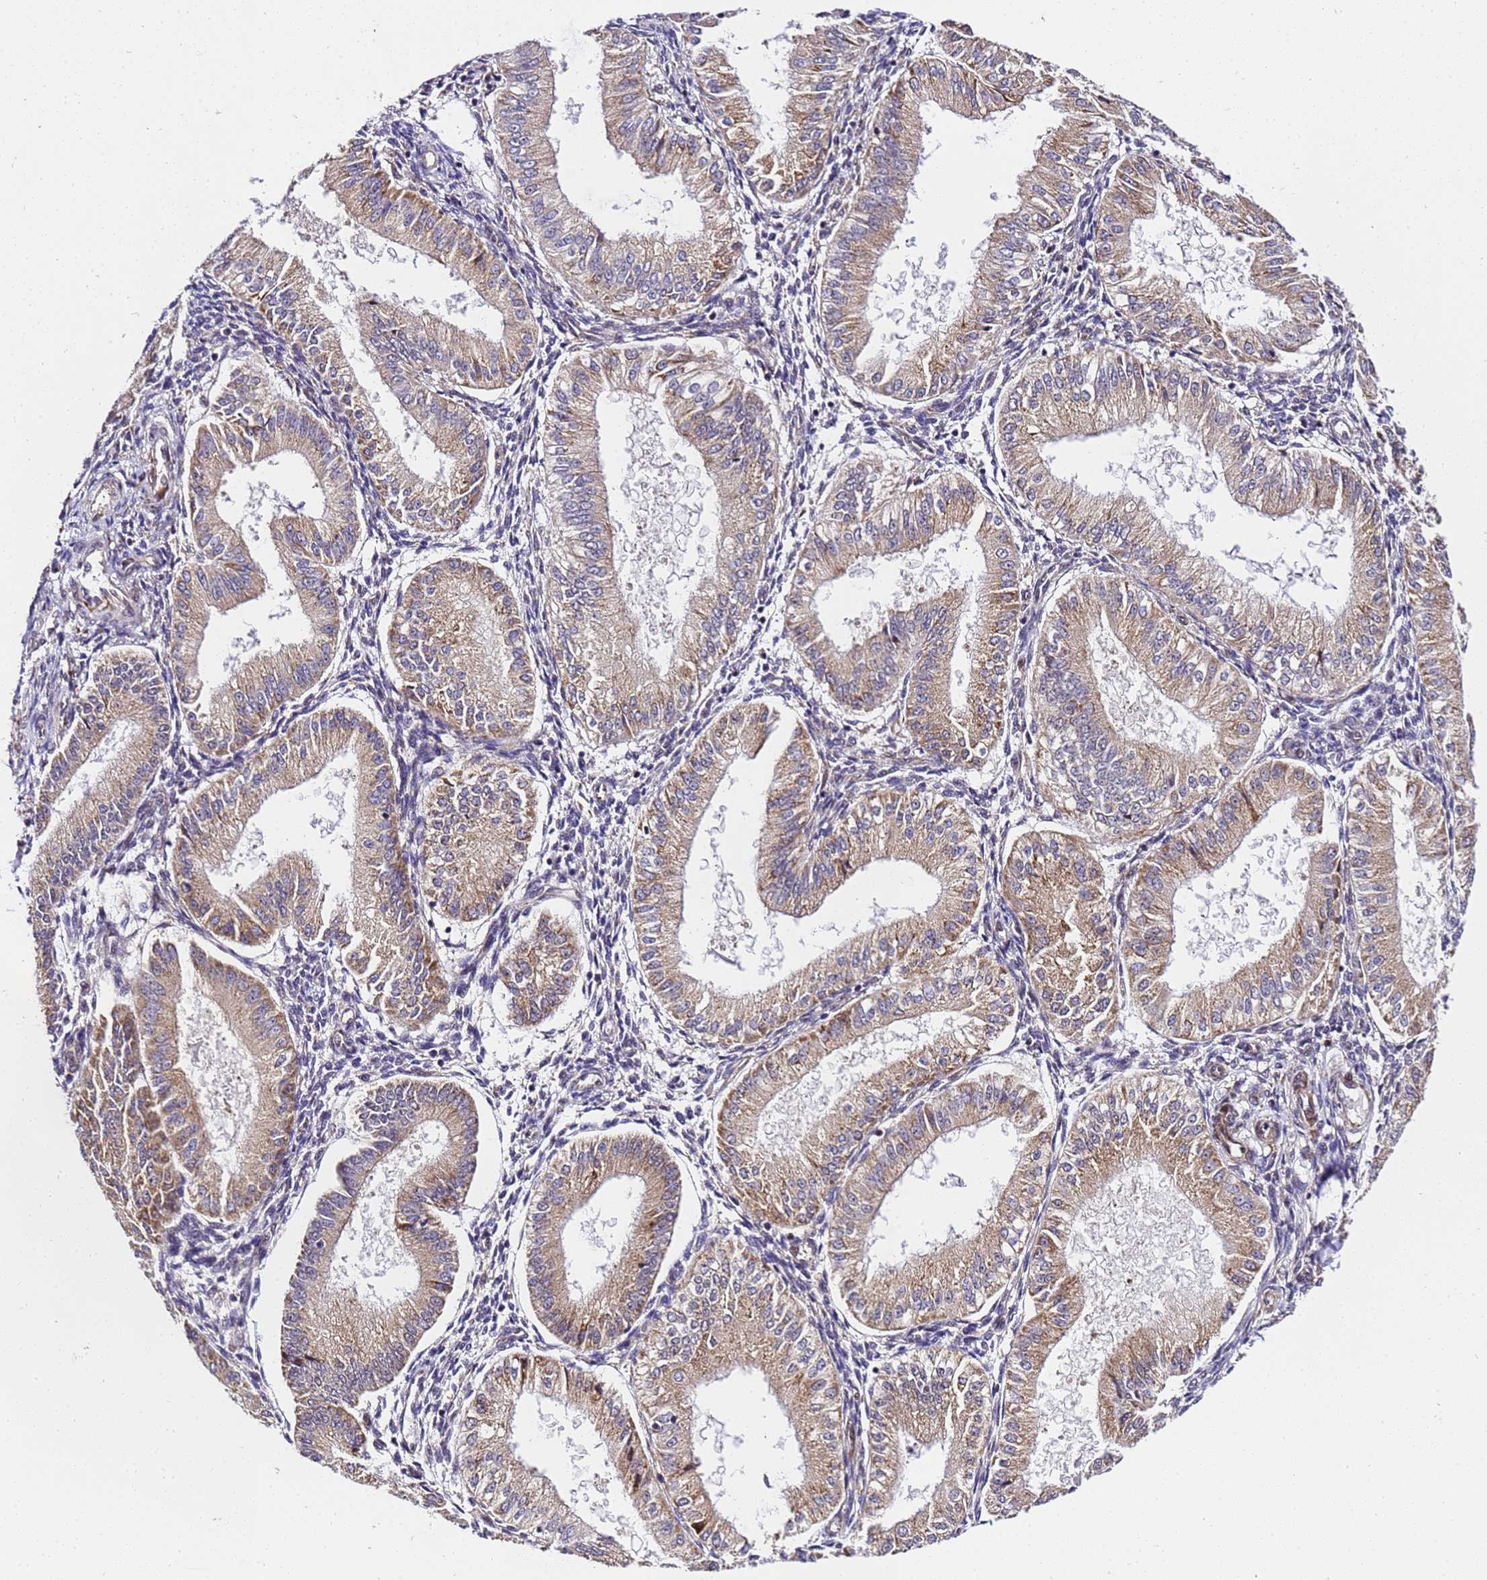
{"staining": {"intensity": "moderate", "quantity": "<25%", "location": "nuclear"}, "tissue": "endometrium", "cell_type": "Cells in endometrial stroma", "image_type": "normal", "snomed": [{"axis": "morphology", "description": "Normal tissue, NOS"}, {"axis": "topography", "description": "Endometrium"}], "caption": "Immunohistochemical staining of normal human endometrium demonstrates <25% levels of moderate nuclear protein positivity in about <25% of cells in endometrial stroma. (Stains: DAB in brown, nuclei in blue, Microscopy: brightfield microscopy at high magnification).", "gene": "SLX4IP", "patient": {"sex": "female", "age": 39}}